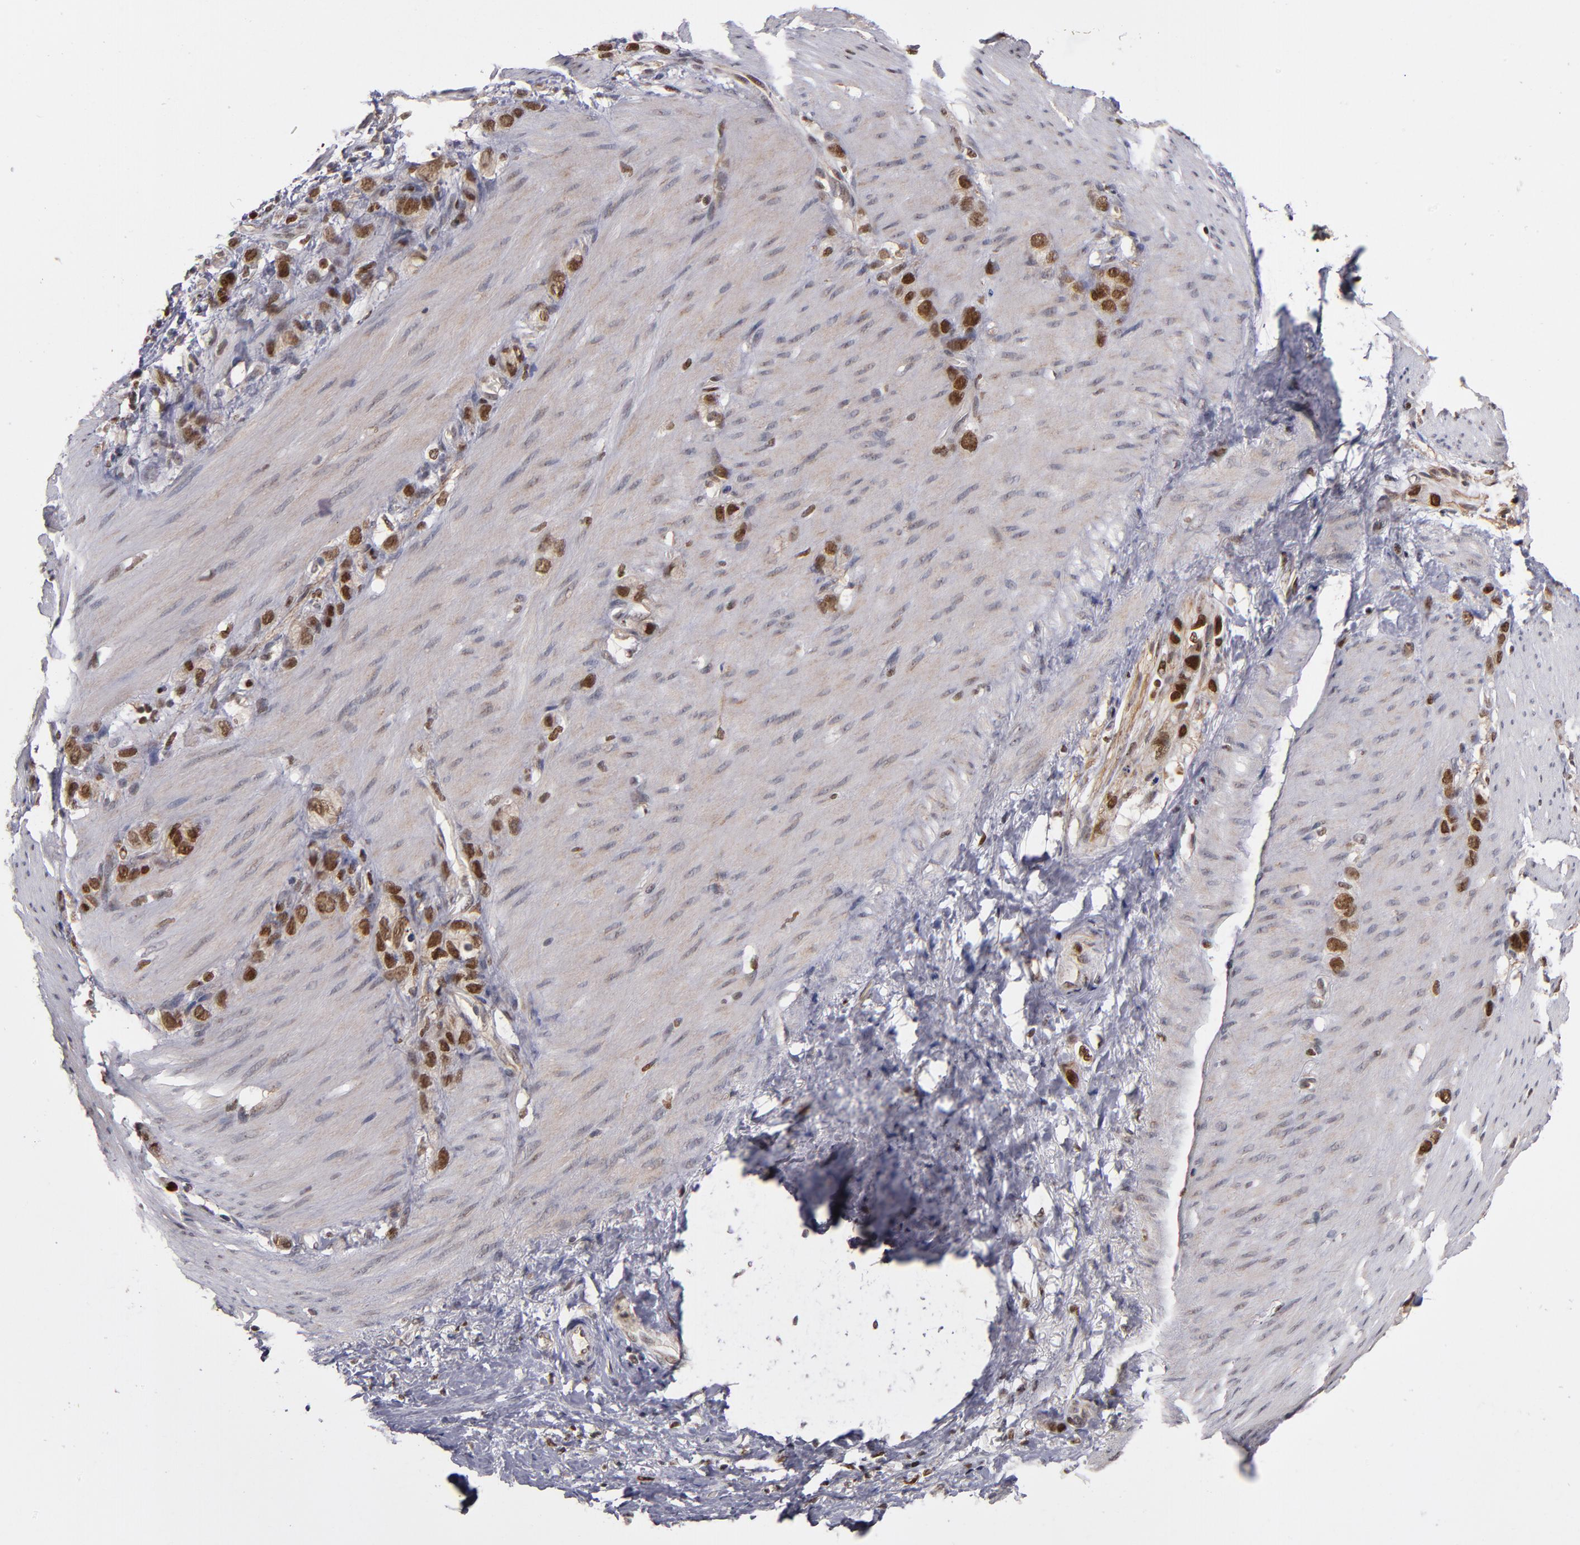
{"staining": {"intensity": "moderate", "quantity": ">75%", "location": "nuclear"}, "tissue": "stomach cancer", "cell_type": "Tumor cells", "image_type": "cancer", "snomed": [{"axis": "morphology", "description": "Normal tissue, NOS"}, {"axis": "morphology", "description": "Adenocarcinoma, NOS"}, {"axis": "morphology", "description": "Adenocarcinoma, High grade"}, {"axis": "topography", "description": "Stomach, upper"}, {"axis": "topography", "description": "Stomach"}], "caption": "Stomach cancer tissue reveals moderate nuclear expression in about >75% of tumor cells, visualized by immunohistochemistry.", "gene": "KDM6A", "patient": {"sex": "female", "age": 65}}